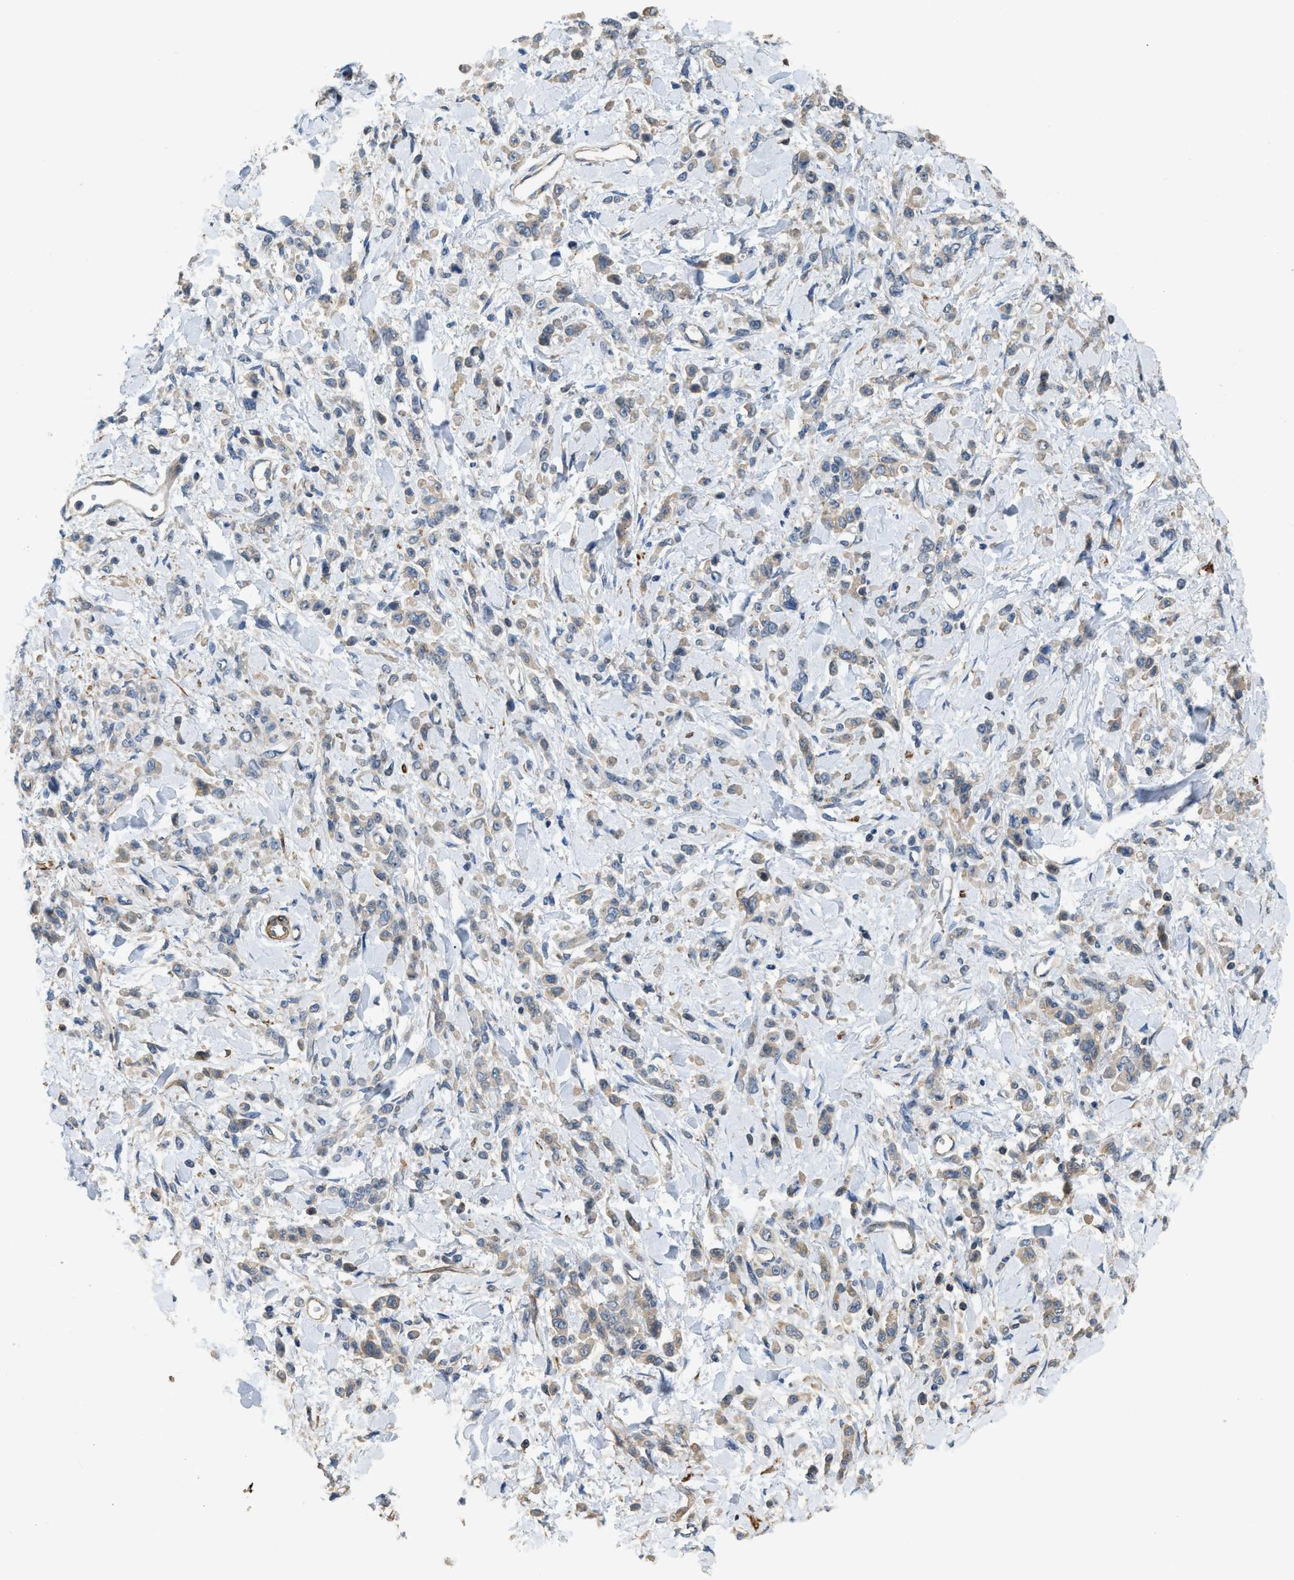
{"staining": {"intensity": "weak", "quantity": "25%-75%", "location": "cytoplasmic/membranous"}, "tissue": "stomach cancer", "cell_type": "Tumor cells", "image_type": "cancer", "snomed": [{"axis": "morphology", "description": "Normal tissue, NOS"}, {"axis": "morphology", "description": "Adenocarcinoma, NOS"}, {"axis": "topography", "description": "Stomach"}], "caption": "This histopathology image demonstrates adenocarcinoma (stomach) stained with IHC to label a protein in brown. The cytoplasmic/membranous of tumor cells show weak positivity for the protein. Nuclei are counter-stained blue.", "gene": "BTN3A2", "patient": {"sex": "male", "age": 82}}